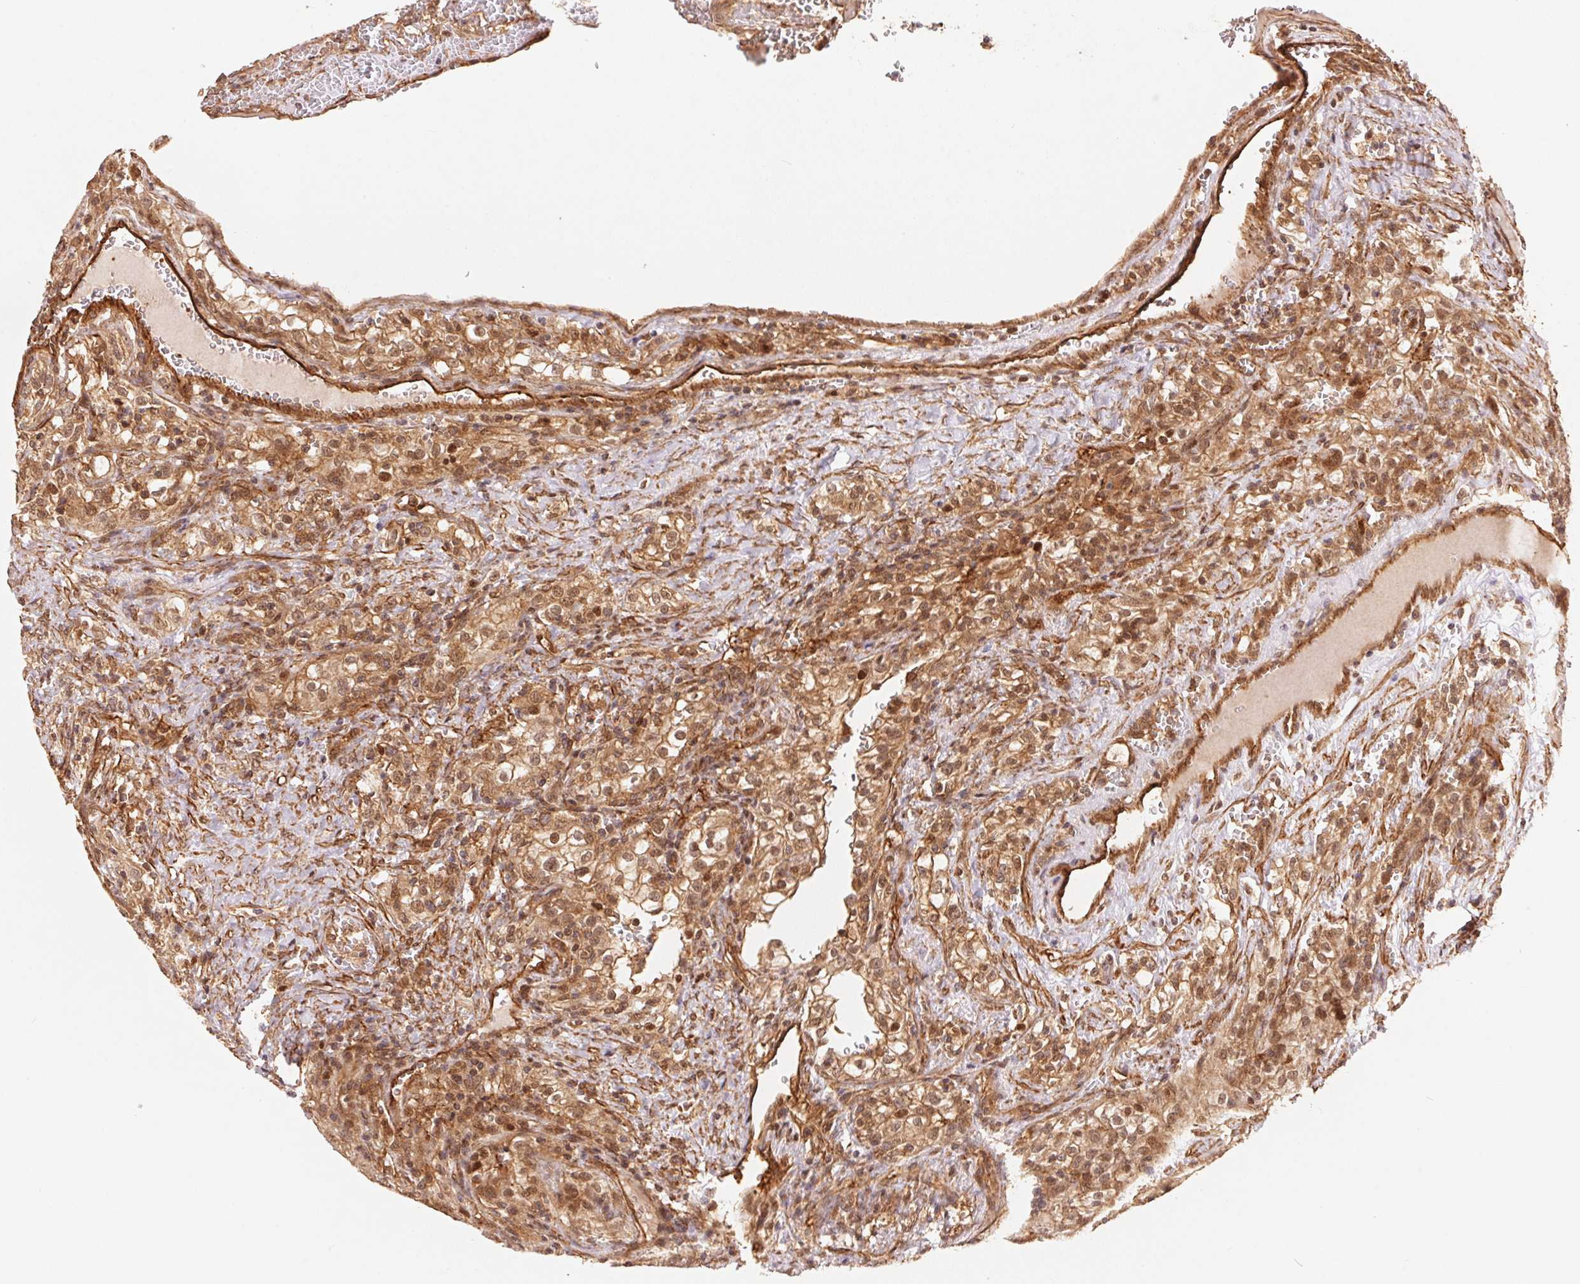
{"staining": {"intensity": "moderate", "quantity": ">75%", "location": "cytoplasmic/membranous,nuclear"}, "tissue": "renal cancer", "cell_type": "Tumor cells", "image_type": "cancer", "snomed": [{"axis": "morphology", "description": "Adenocarcinoma, NOS"}, {"axis": "topography", "description": "Kidney"}], "caption": "The micrograph reveals immunohistochemical staining of renal adenocarcinoma. There is moderate cytoplasmic/membranous and nuclear staining is present in approximately >75% of tumor cells.", "gene": "TNIP2", "patient": {"sex": "female", "age": 74}}